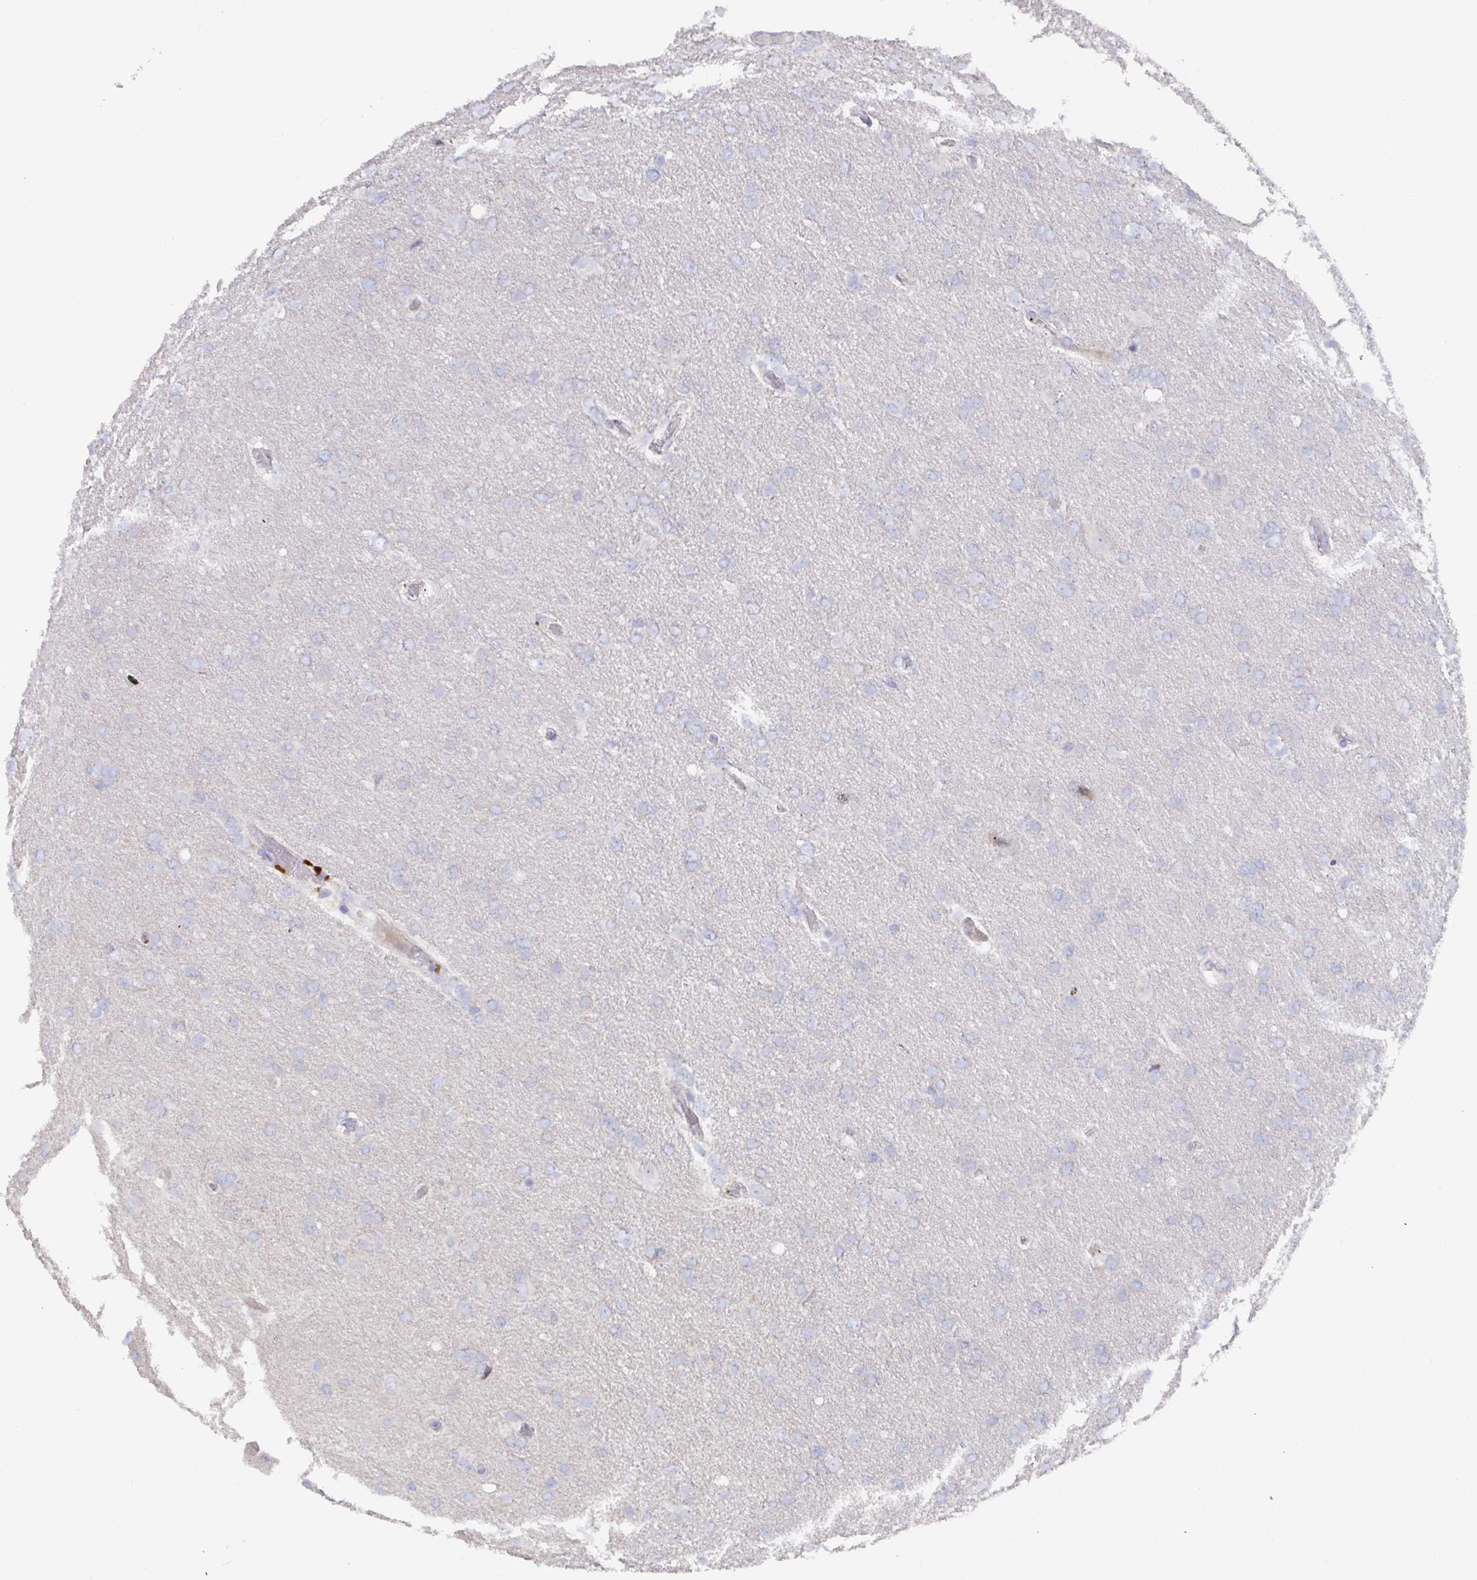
{"staining": {"intensity": "negative", "quantity": "none", "location": "none"}, "tissue": "glioma", "cell_type": "Tumor cells", "image_type": "cancer", "snomed": [{"axis": "morphology", "description": "Glioma, malignant, High grade"}, {"axis": "topography", "description": "Brain"}], "caption": "Protein analysis of glioma shows no significant expression in tumor cells.", "gene": "KCNK5", "patient": {"sex": "male", "age": 53}}